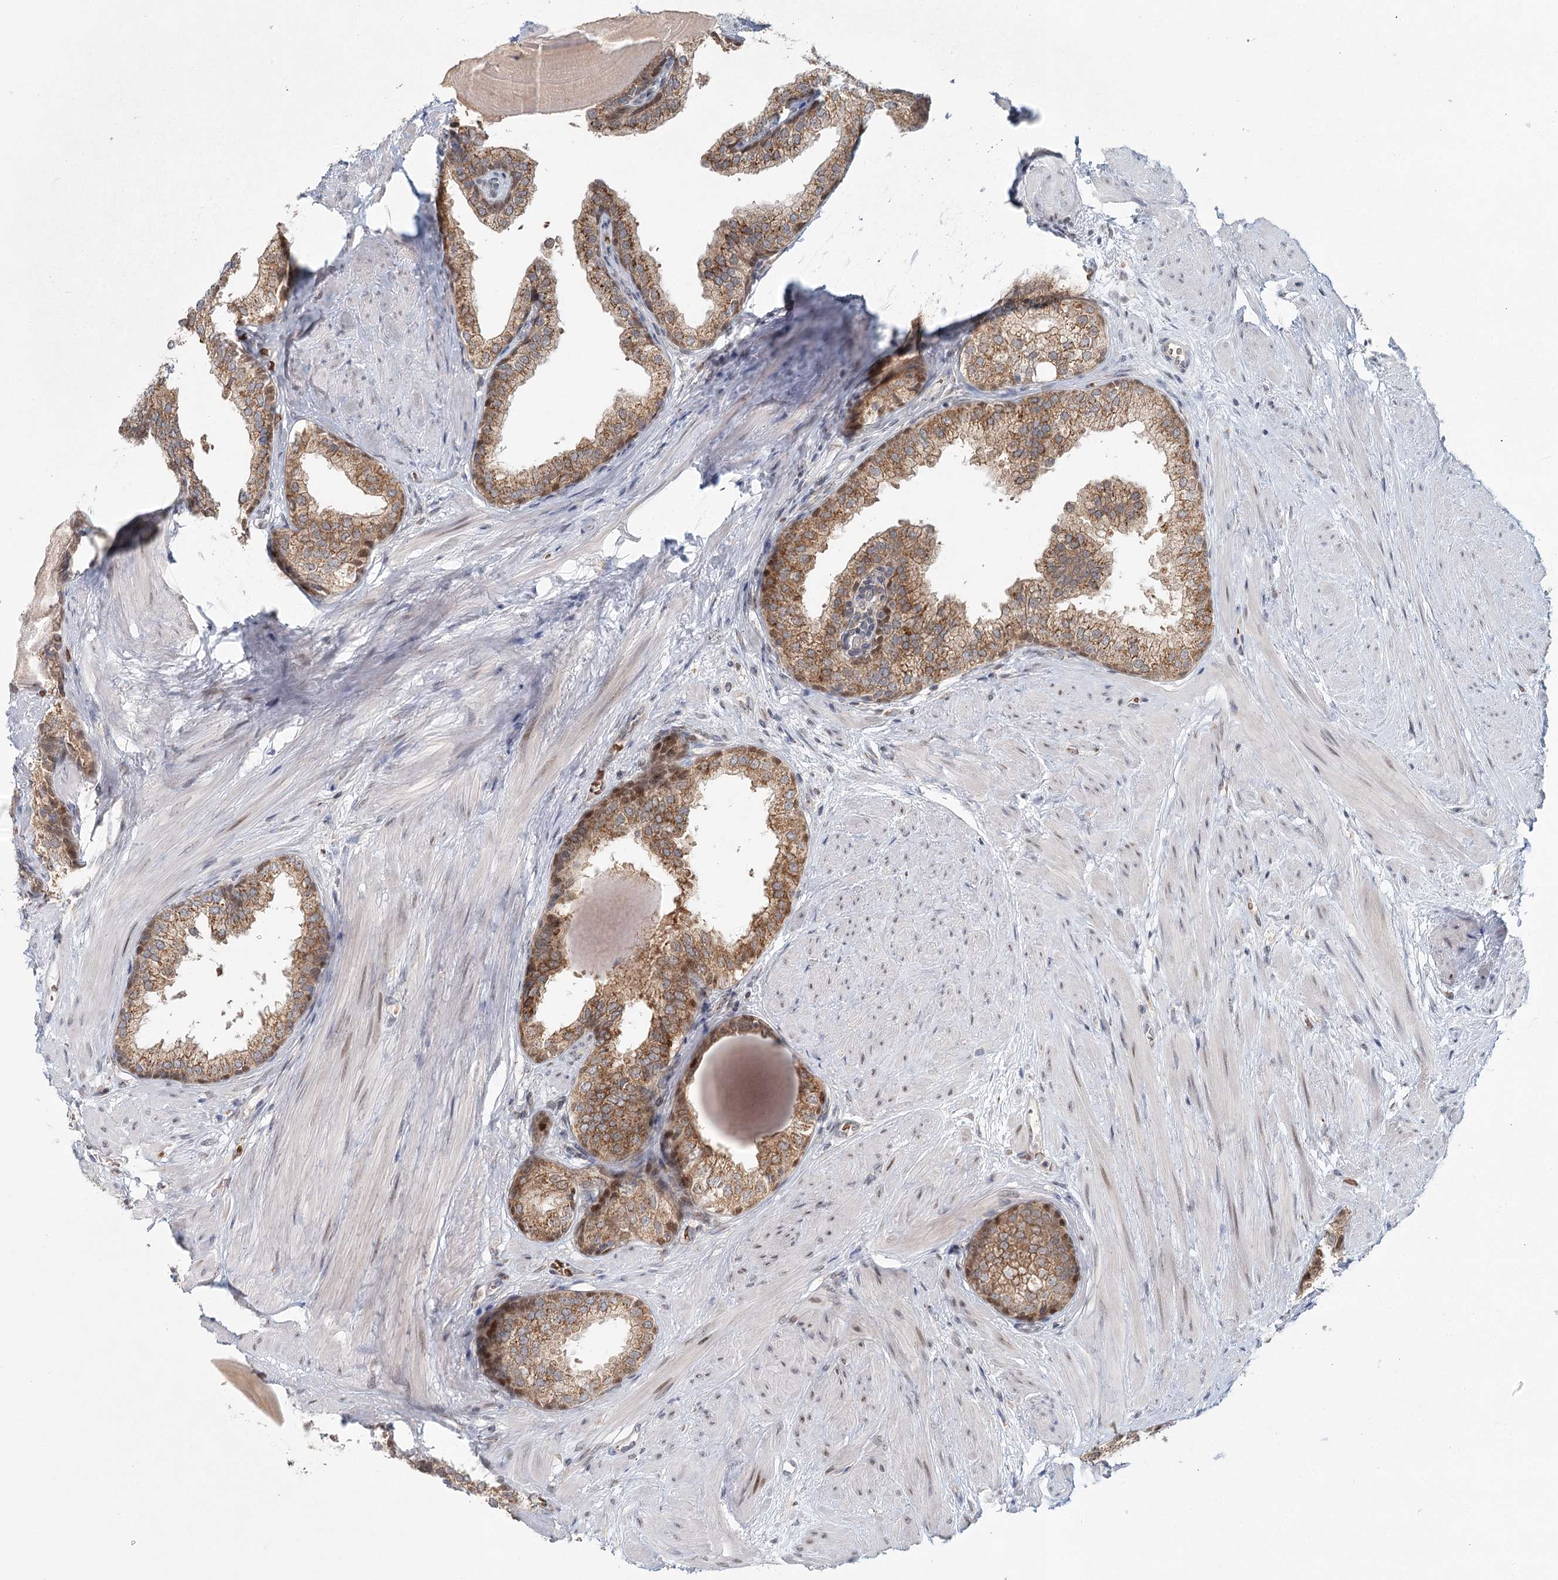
{"staining": {"intensity": "moderate", "quantity": ">75%", "location": "cytoplasmic/membranous"}, "tissue": "prostate", "cell_type": "Glandular cells", "image_type": "normal", "snomed": [{"axis": "morphology", "description": "Normal tissue, NOS"}, {"axis": "topography", "description": "Prostate"}], "caption": "Prostate was stained to show a protein in brown. There is medium levels of moderate cytoplasmic/membranous expression in about >75% of glandular cells. Immunohistochemistry stains the protein in brown and the nuclei are stained blue.", "gene": "ADK", "patient": {"sex": "male", "age": 48}}